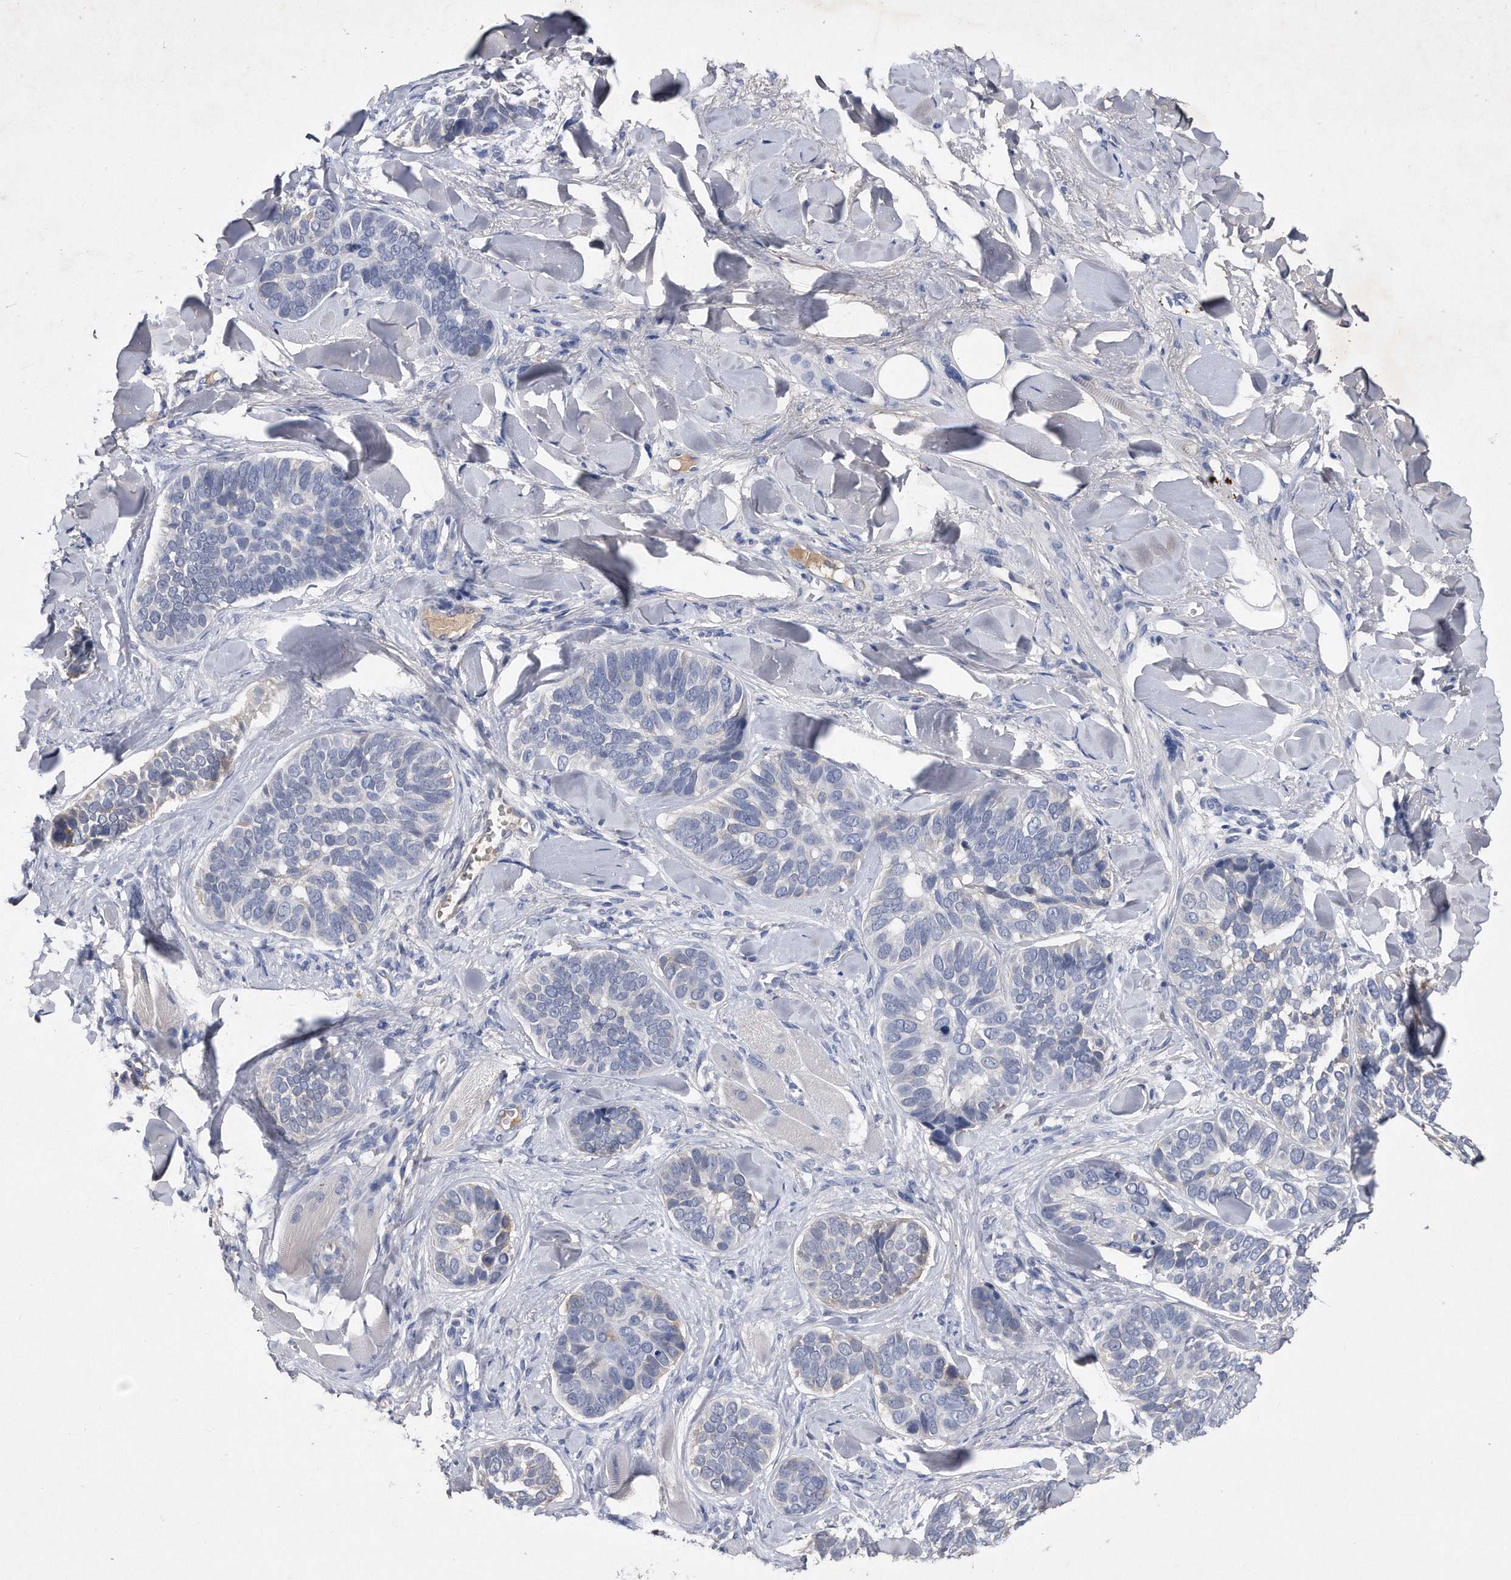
{"staining": {"intensity": "negative", "quantity": "none", "location": "none"}, "tissue": "skin cancer", "cell_type": "Tumor cells", "image_type": "cancer", "snomed": [{"axis": "morphology", "description": "Basal cell carcinoma"}, {"axis": "topography", "description": "Skin"}], "caption": "Tumor cells show no significant protein staining in skin cancer.", "gene": "ASNS", "patient": {"sex": "male", "age": 62}}